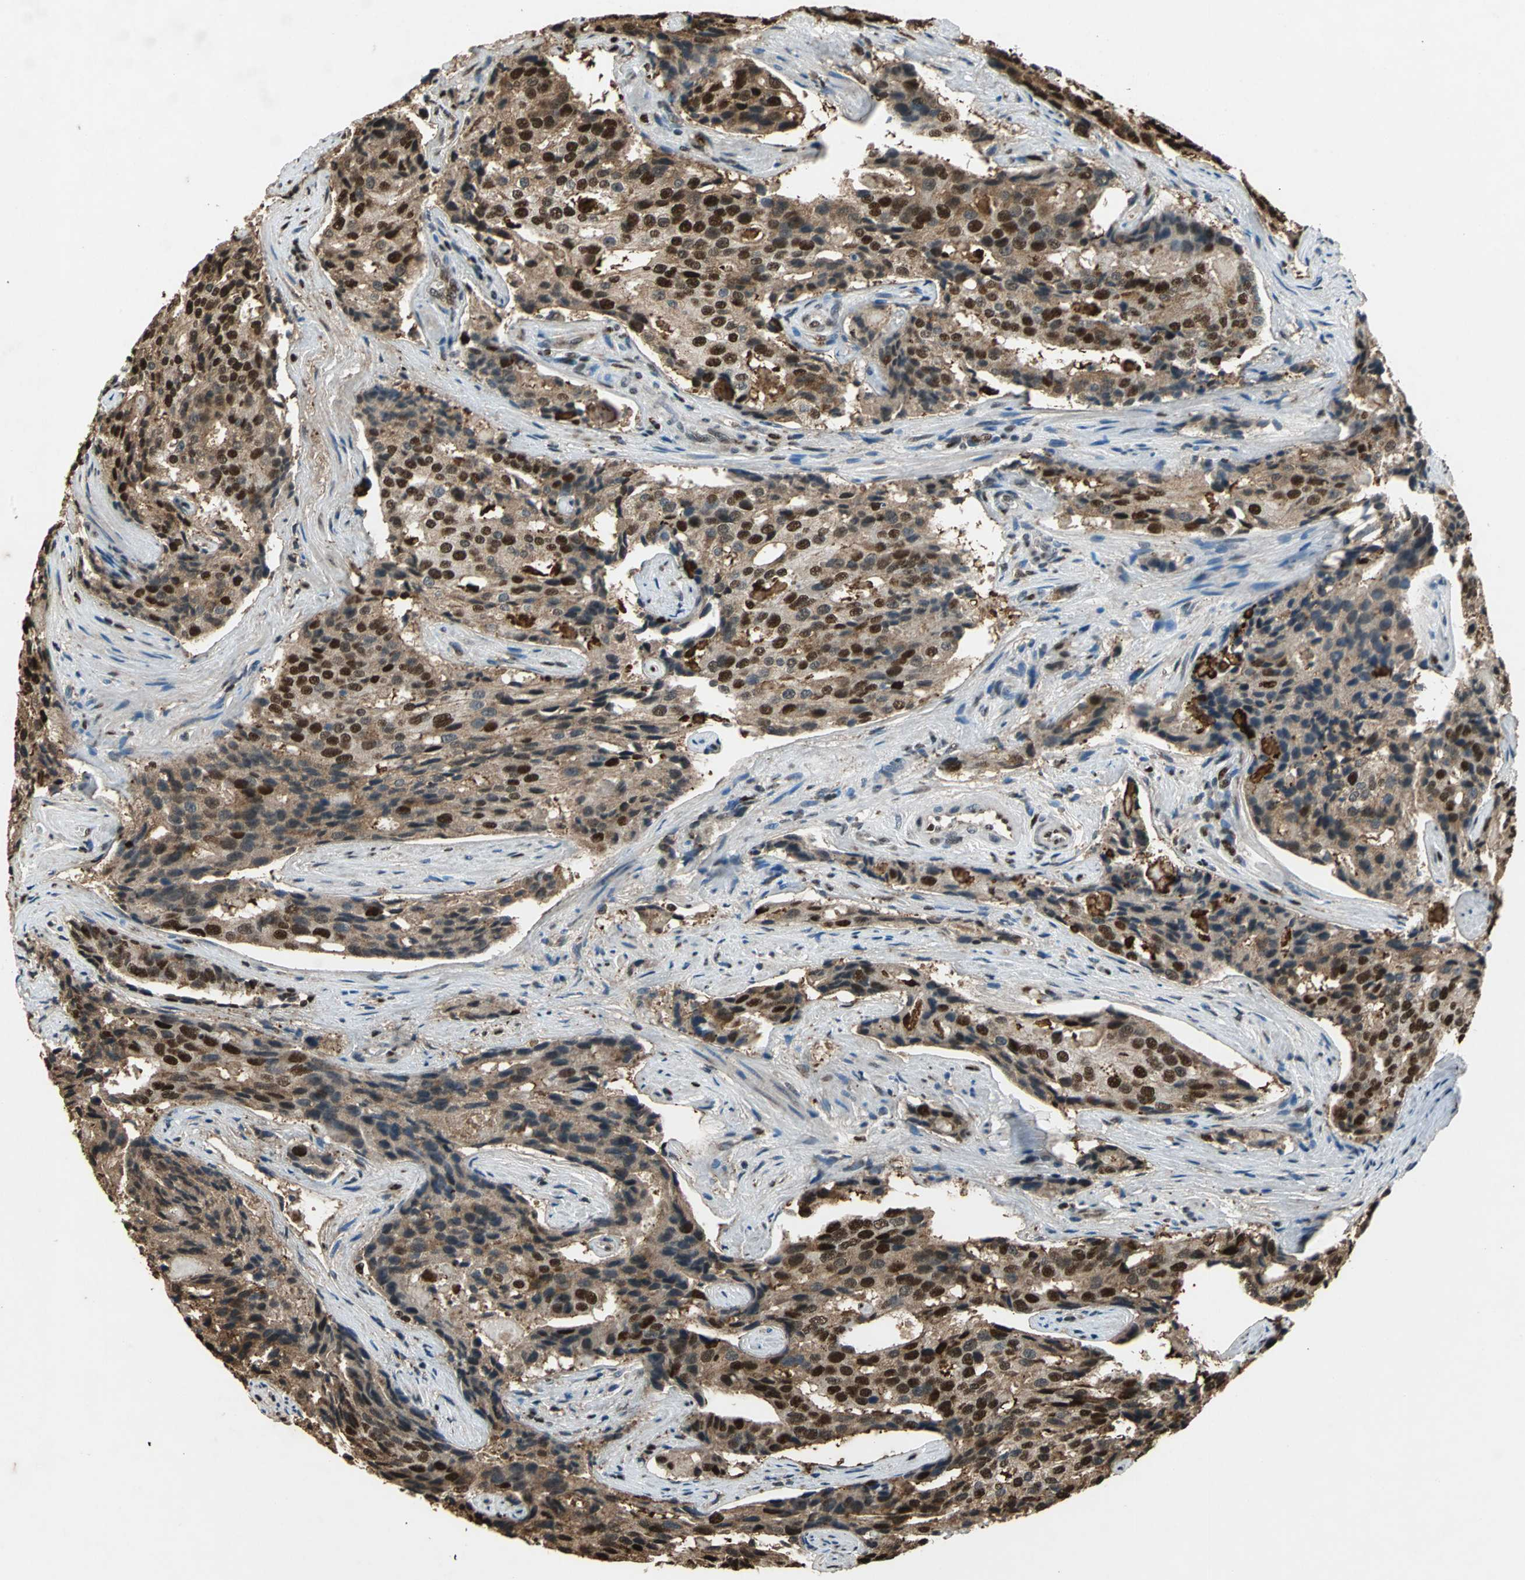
{"staining": {"intensity": "strong", "quantity": ">75%", "location": "cytoplasmic/membranous,nuclear"}, "tissue": "prostate cancer", "cell_type": "Tumor cells", "image_type": "cancer", "snomed": [{"axis": "morphology", "description": "Adenocarcinoma, High grade"}, {"axis": "topography", "description": "Prostate"}], "caption": "Immunohistochemical staining of prostate cancer shows high levels of strong cytoplasmic/membranous and nuclear protein staining in approximately >75% of tumor cells.", "gene": "ANP32A", "patient": {"sex": "male", "age": 58}}